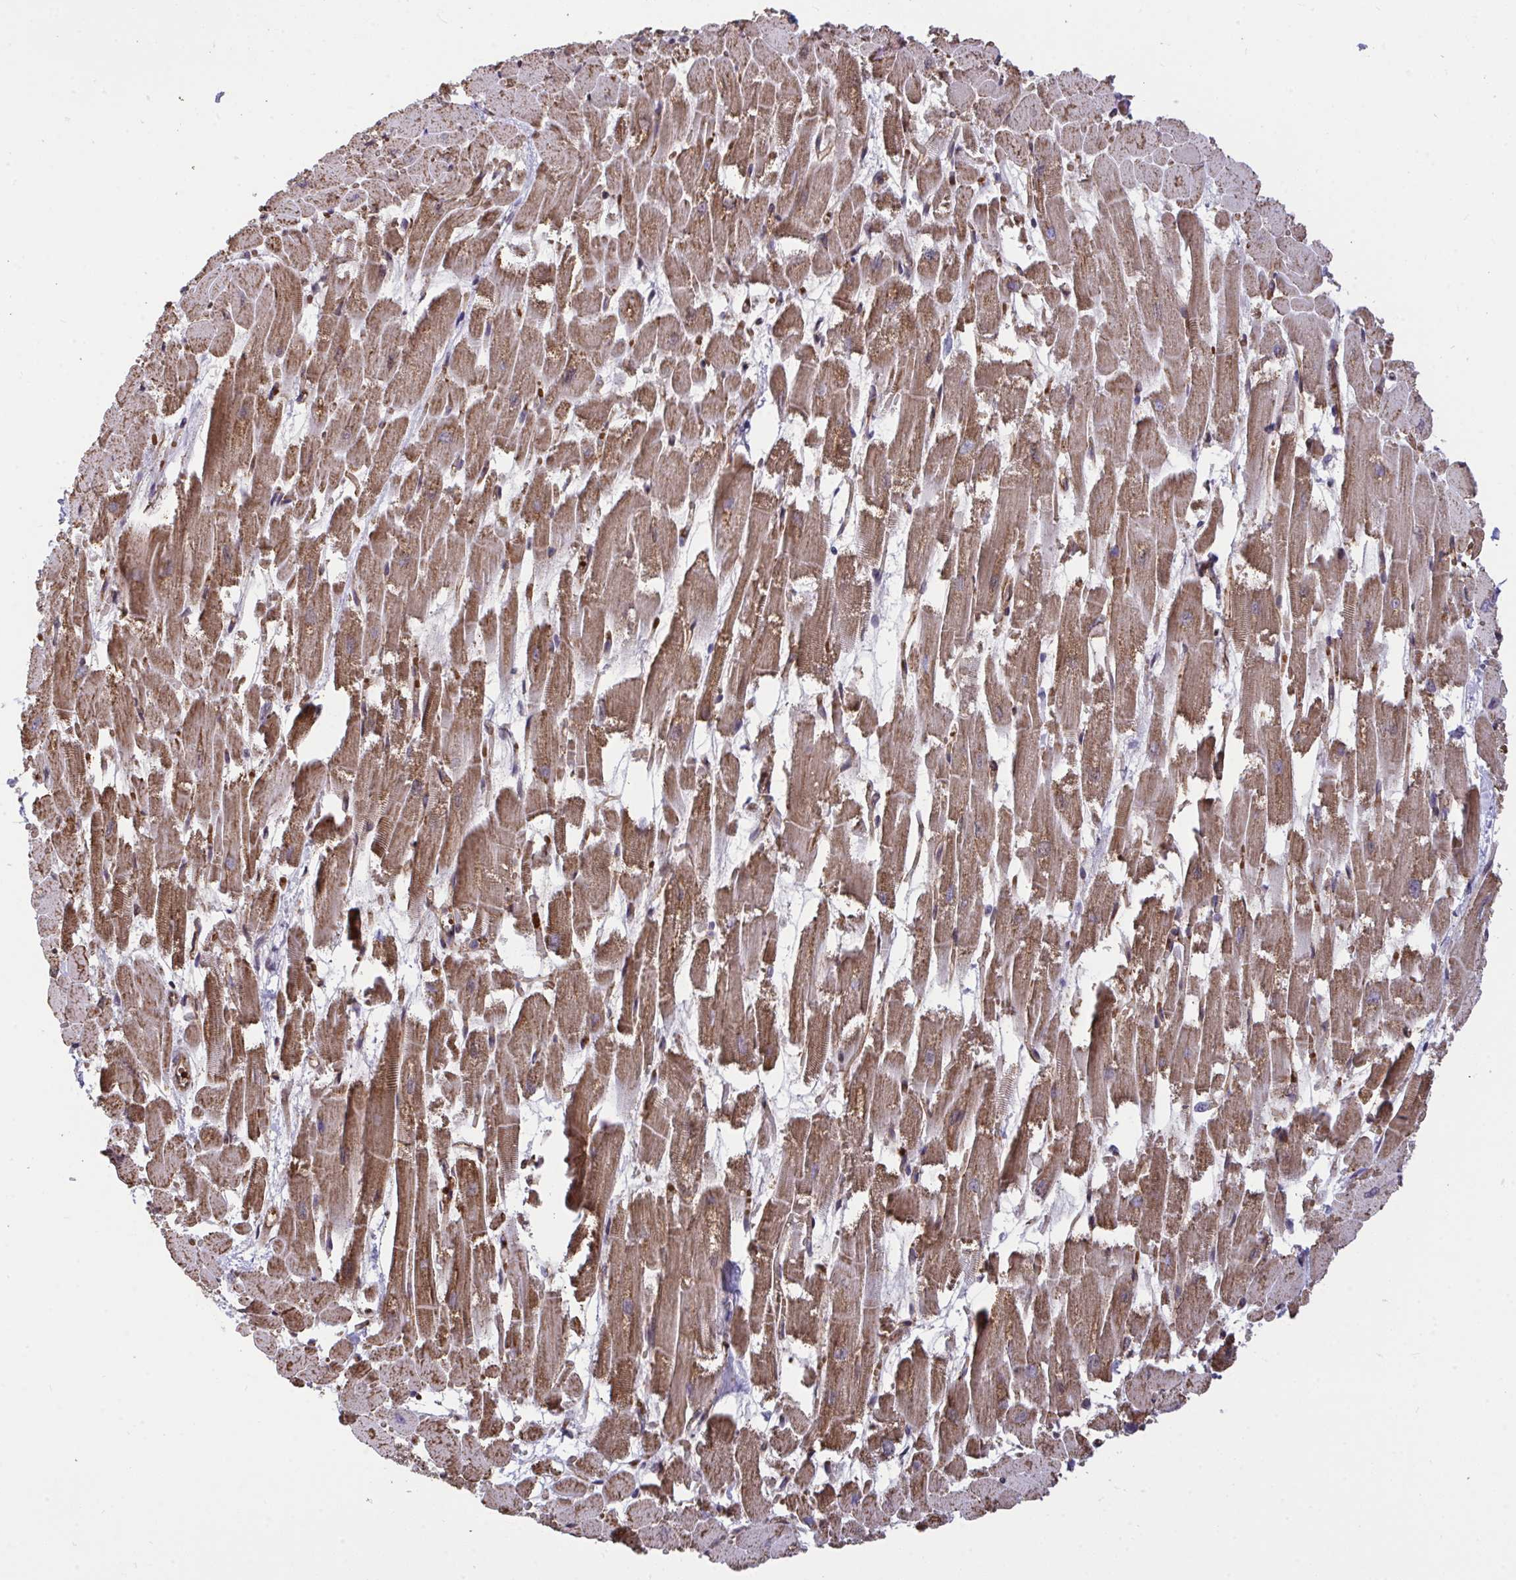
{"staining": {"intensity": "moderate", "quantity": ">75%", "location": "cytoplasmic/membranous"}, "tissue": "heart muscle", "cell_type": "Cardiomyocytes", "image_type": "normal", "snomed": [{"axis": "morphology", "description": "Normal tissue, NOS"}, {"axis": "topography", "description": "Heart"}], "caption": "Cardiomyocytes show medium levels of moderate cytoplasmic/membranous expression in about >75% of cells in benign heart muscle. The staining is performed using DAB brown chromogen to label protein expression. The nuclei are counter-stained blue using hematoxylin.", "gene": "PPP1CA", "patient": {"sex": "female", "age": 52}}